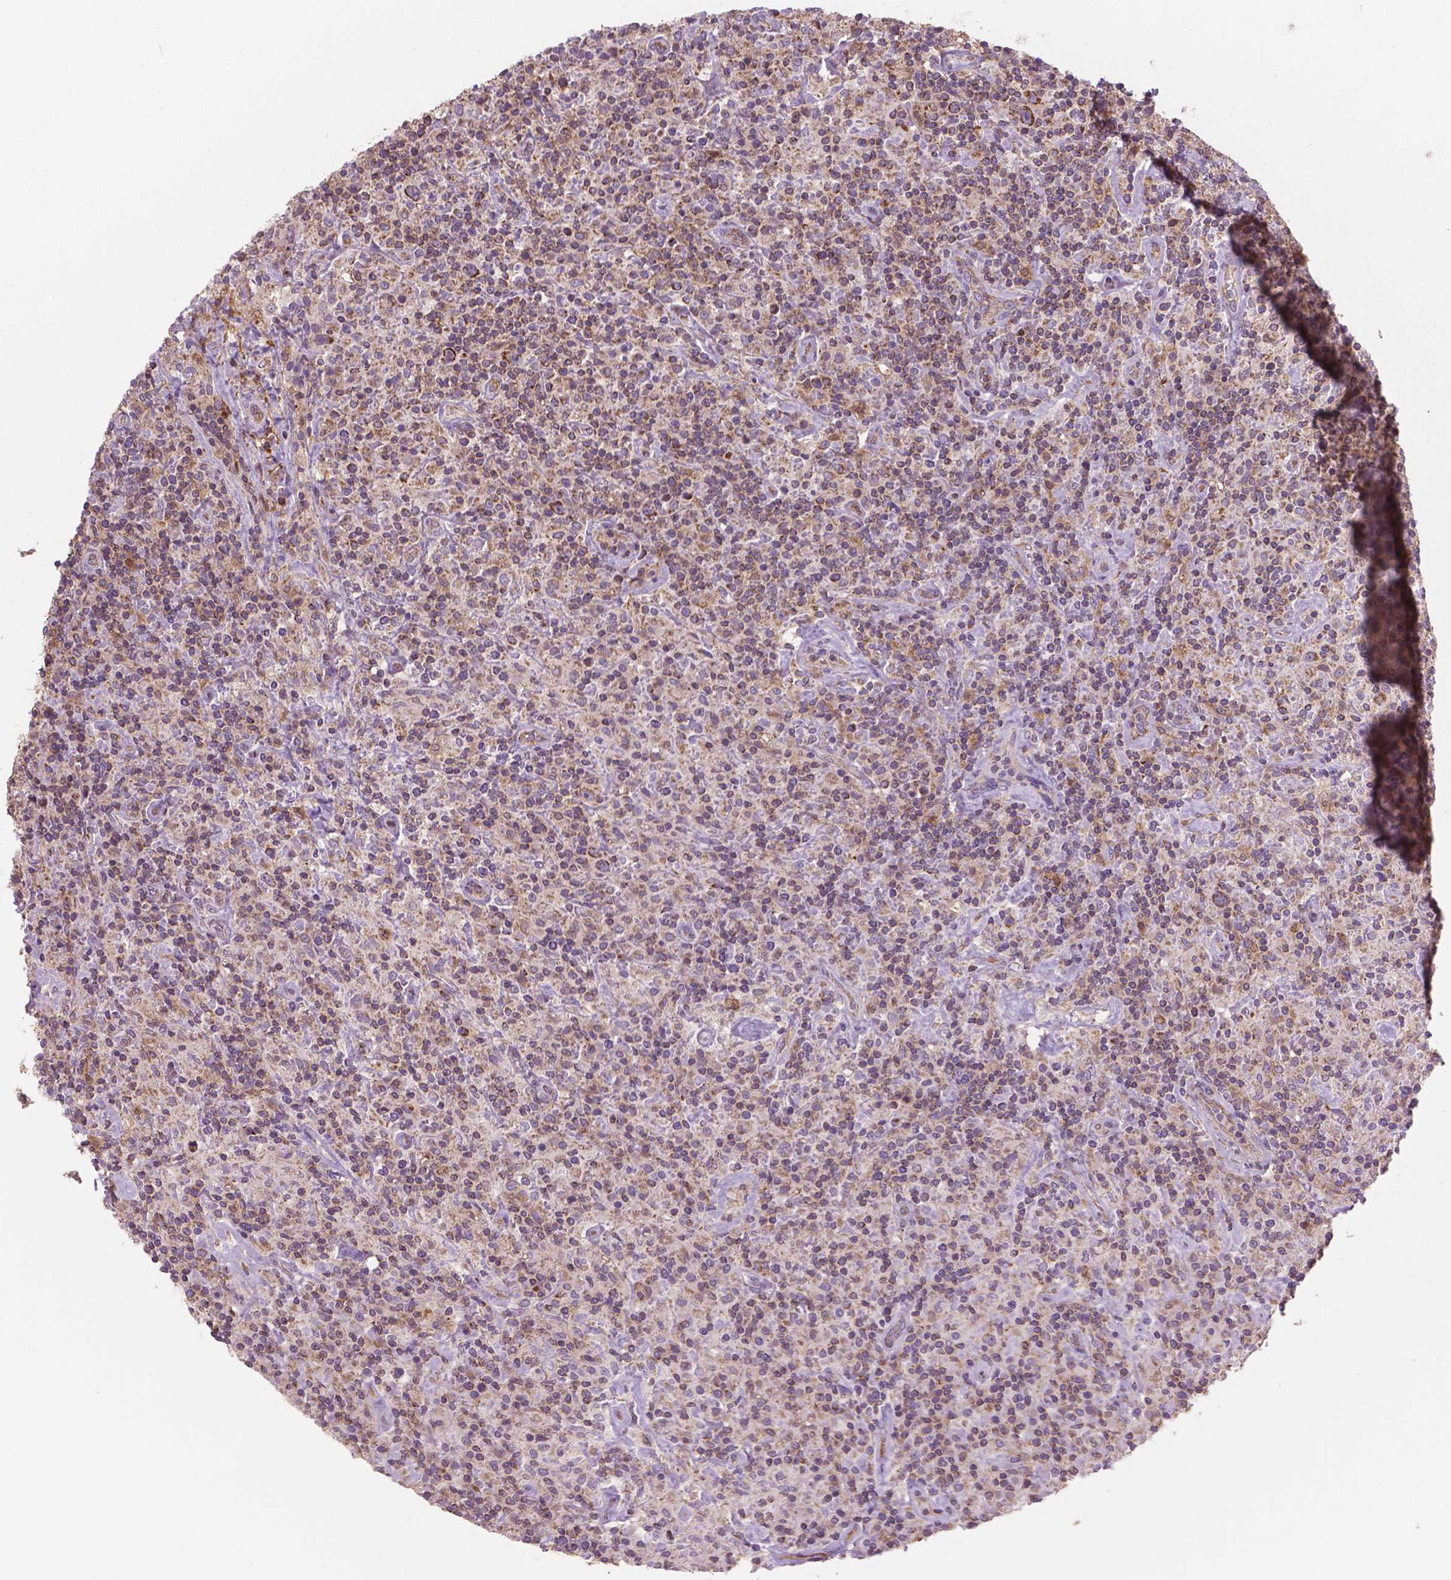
{"staining": {"intensity": "moderate", "quantity": ">75%", "location": "cytoplasmic/membranous"}, "tissue": "lymphoma", "cell_type": "Tumor cells", "image_type": "cancer", "snomed": [{"axis": "morphology", "description": "Hodgkin's disease, NOS"}, {"axis": "topography", "description": "Lymph node"}], "caption": "Lymphoma stained with a brown dye shows moderate cytoplasmic/membranous positive staining in approximately >75% of tumor cells.", "gene": "TCAF1", "patient": {"sex": "male", "age": 70}}